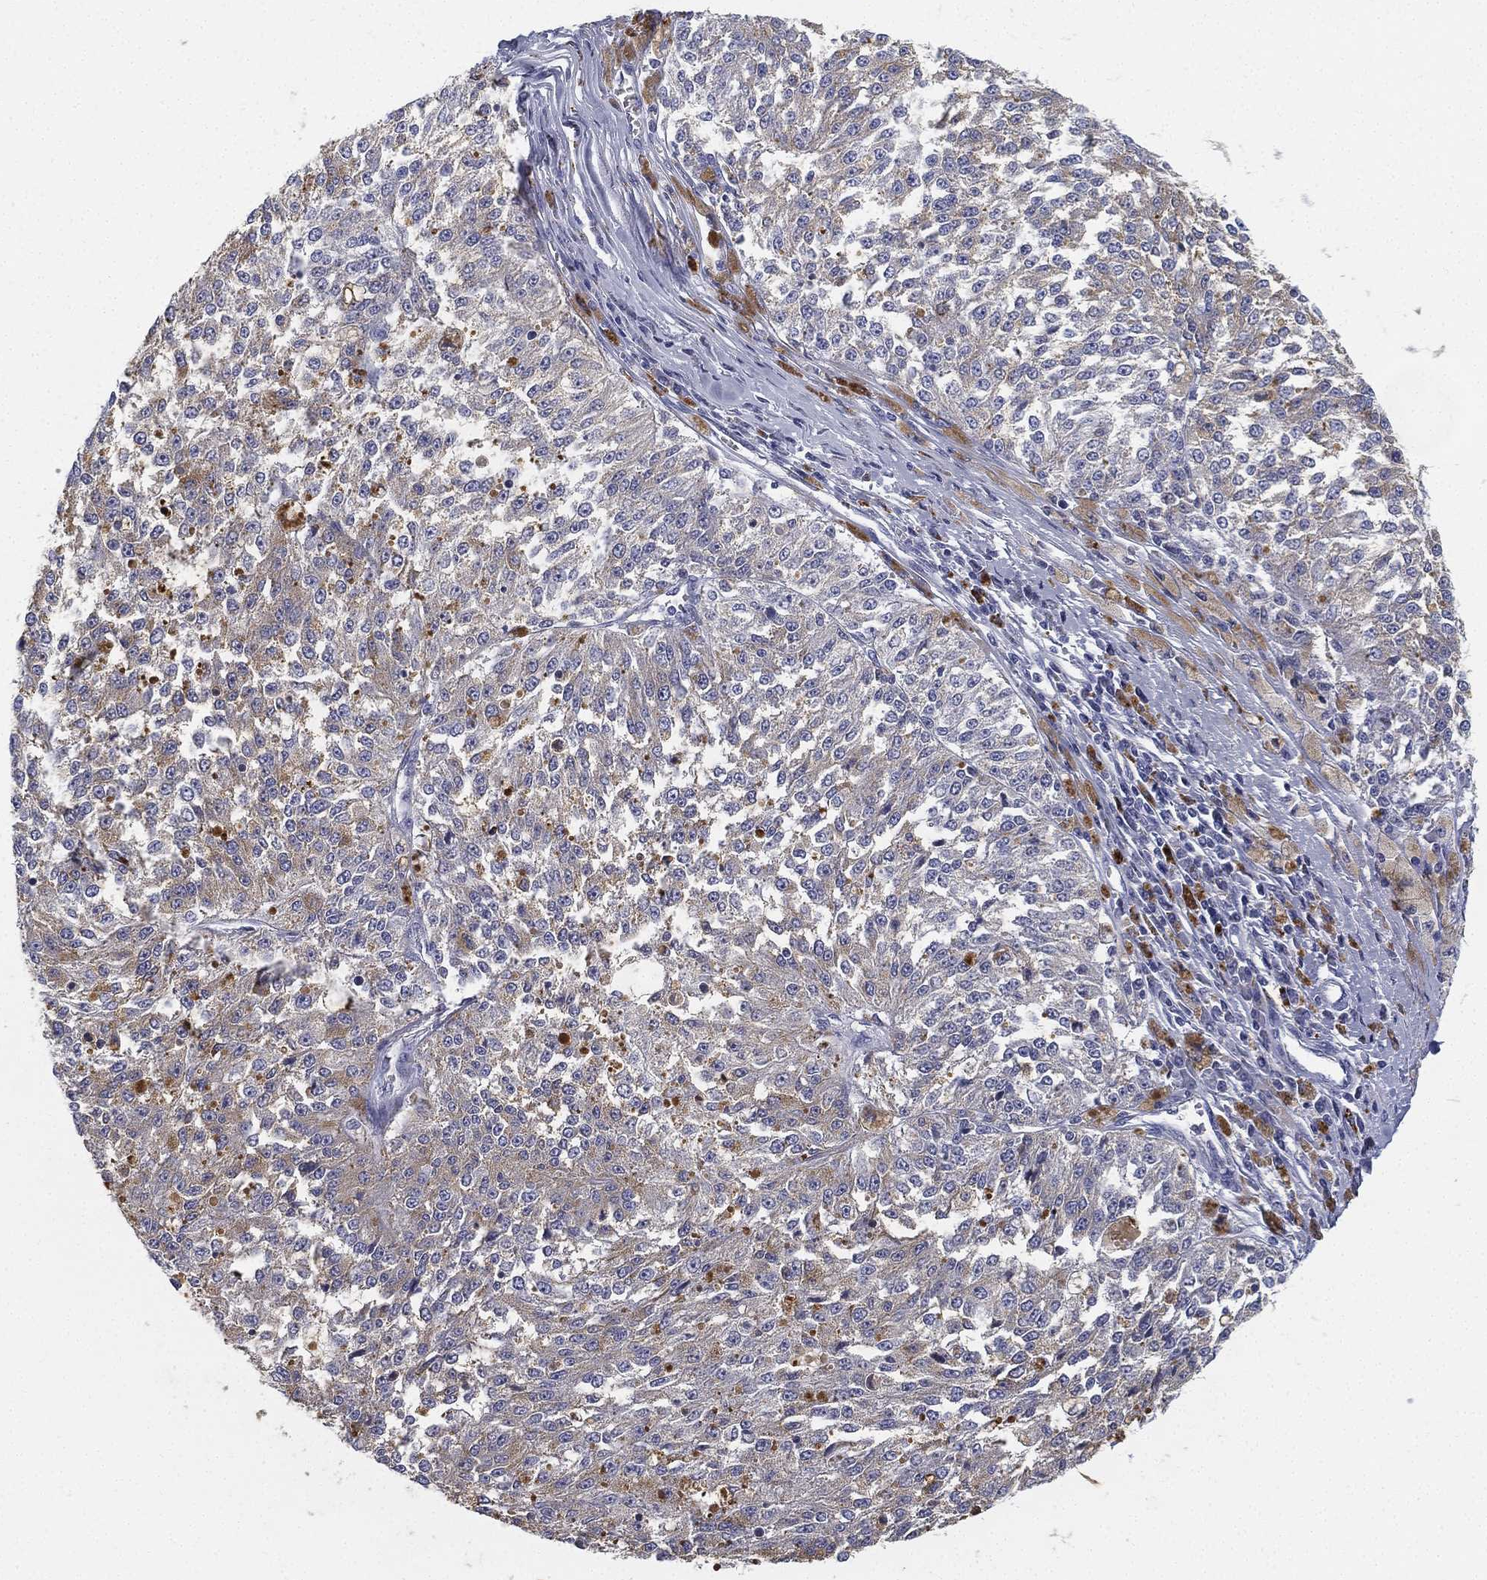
{"staining": {"intensity": "weak", "quantity": "25%-75%", "location": "cytoplasmic/membranous"}, "tissue": "melanoma", "cell_type": "Tumor cells", "image_type": "cancer", "snomed": [{"axis": "morphology", "description": "Malignant melanoma, Metastatic site"}, {"axis": "topography", "description": "Lymph node"}], "caption": "Weak cytoplasmic/membranous protein staining is identified in about 25%-75% of tumor cells in malignant melanoma (metastatic site). Immunohistochemistry stains the protein of interest in brown and the nuclei are stained blue.", "gene": "NPC2", "patient": {"sex": "female", "age": 64}}